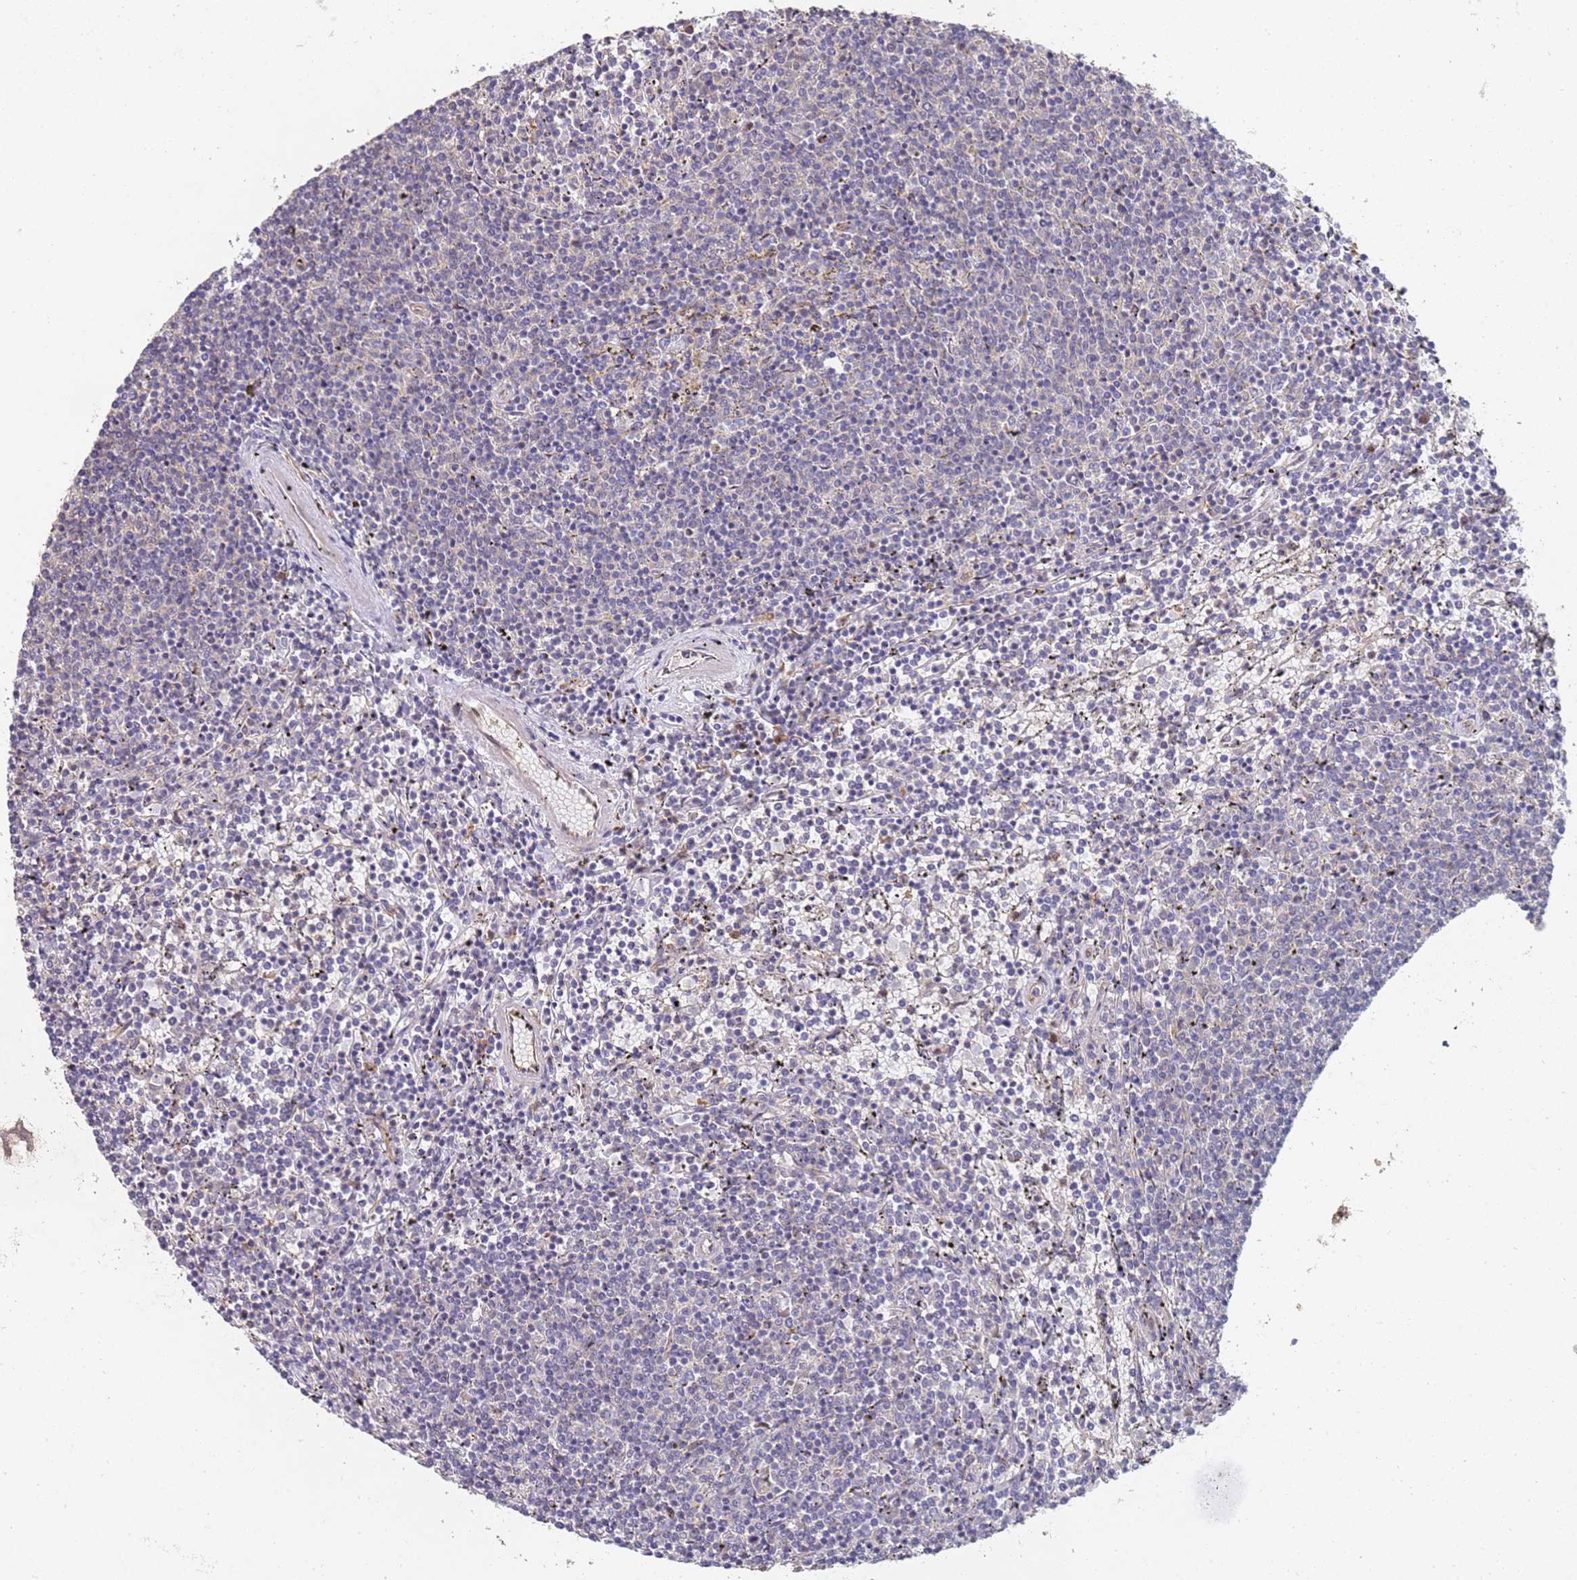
{"staining": {"intensity": "negative", "quantity": "none", "location": "none"}, "tissue": "lymphoma", "cell_type": "Tumor cells", "image_type": "cancer", "snomed": [{"axis": "morphology", "description": "Malignant lymphoma, non-Hodgkin's type, Low grade"}, {"axis": "topography", "description": "Spleen"}], "caption": "DAB (3,3'-diaminobenzidine) immunohistochemical staining of malignant lymphoma, non-Hodgkin's type (low-grade) reveals no significant staining in tumor cells.", "gene": "ABCB6", "patient": {"sex": "female", "age": 50}}